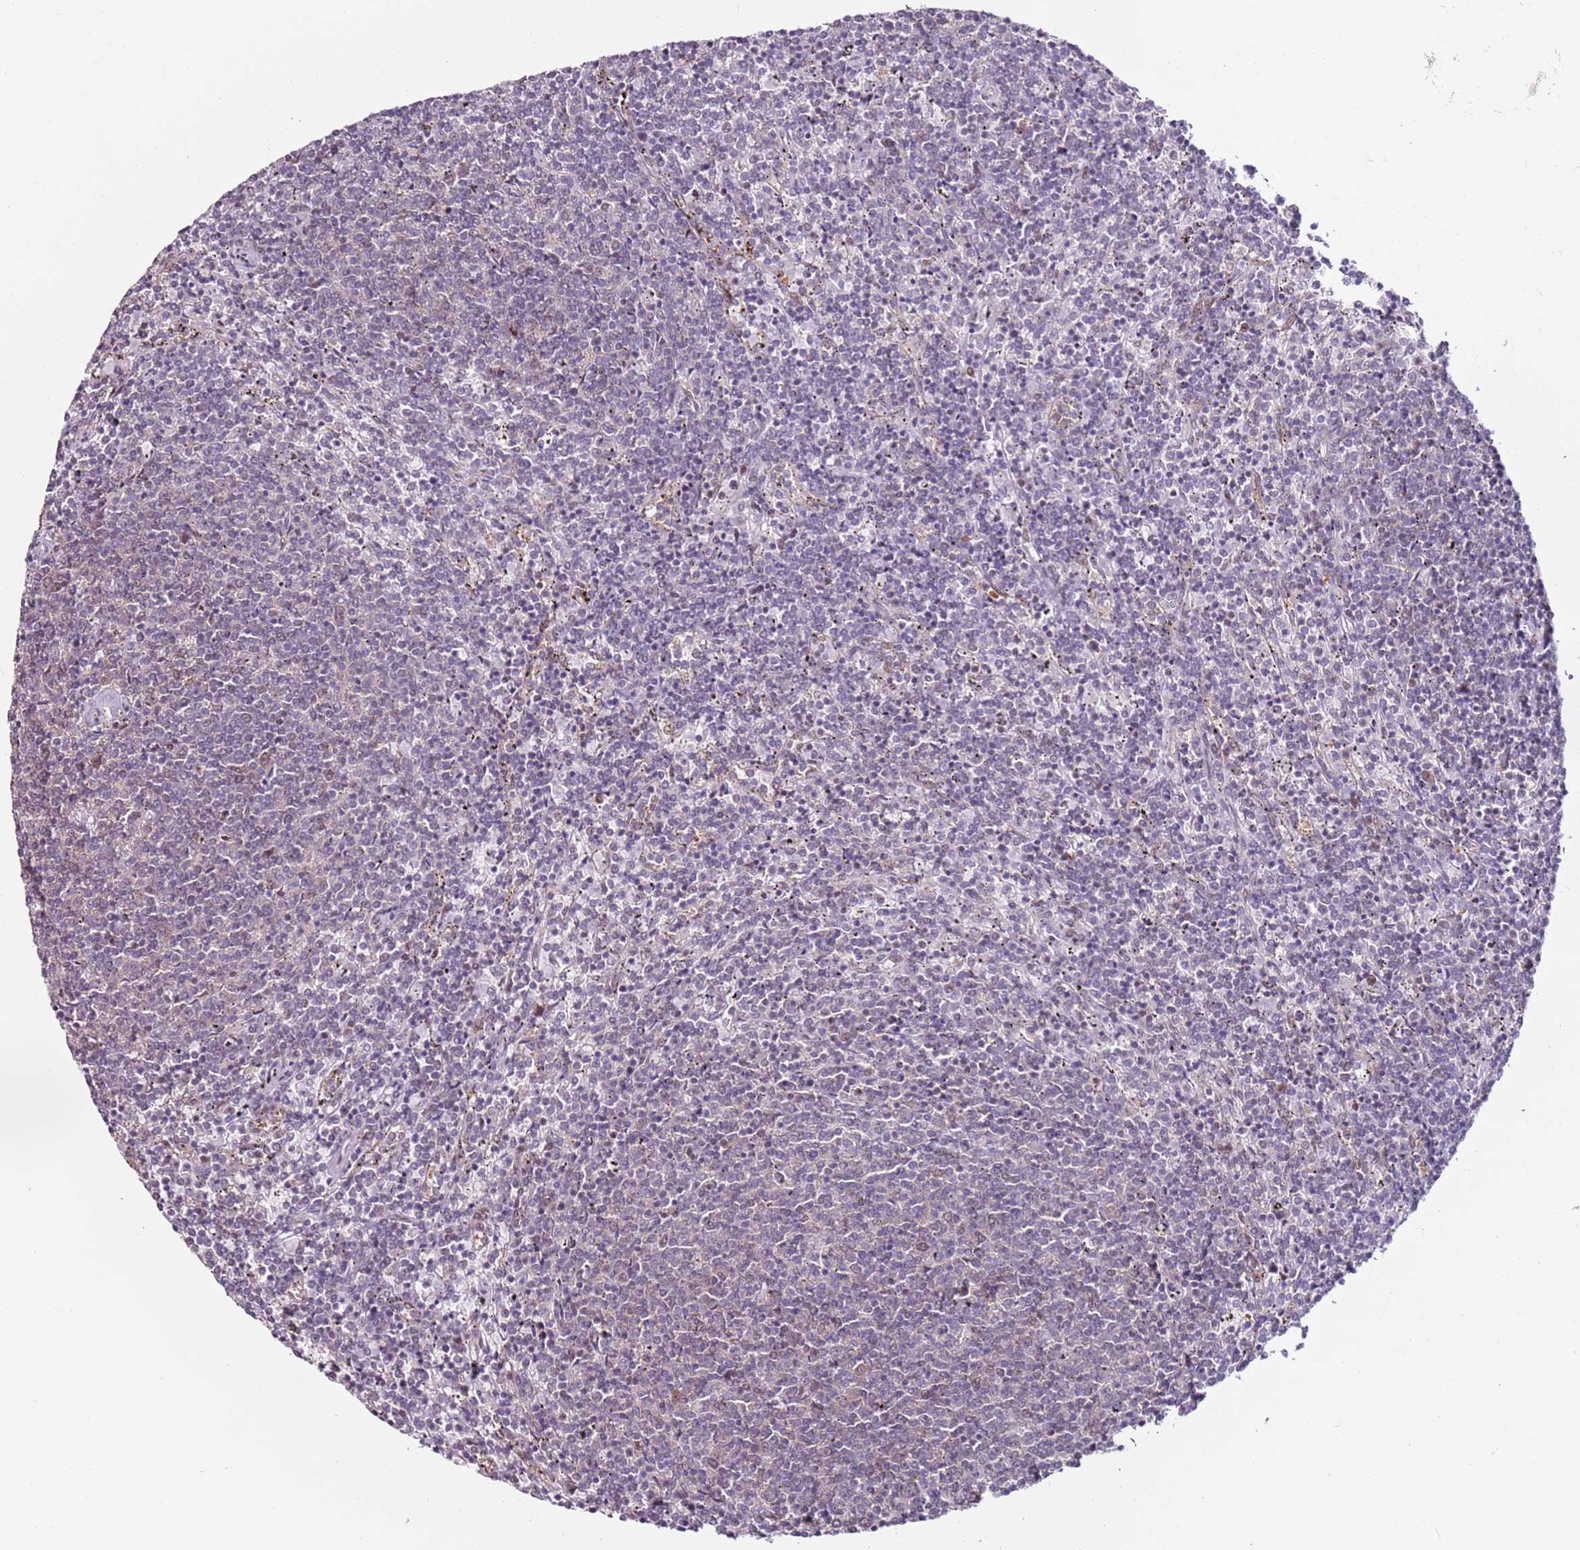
{"staining": {"intensity": "negative", "quantity": "none", "location": "none"}, "tissue": "lymphoma", "cell_type": "Tumor cells", "image_type": "cancer", "snomed": [{"axis": "morphology", "description": "Malignant lymphoma, non-Hodgkin's type, Low grade"}, {"axis": "topography", "description": "Spleen"}], "caption": "Lymphoma was stained to show a protein in brown. There is no significant expression in tumor cells. The staining is performed using DAB brown chromogen with nuclei counter-stained in using hematoxylin.", "gene": "PSMD4", "patient": {"sex": "female", "age": 50}}